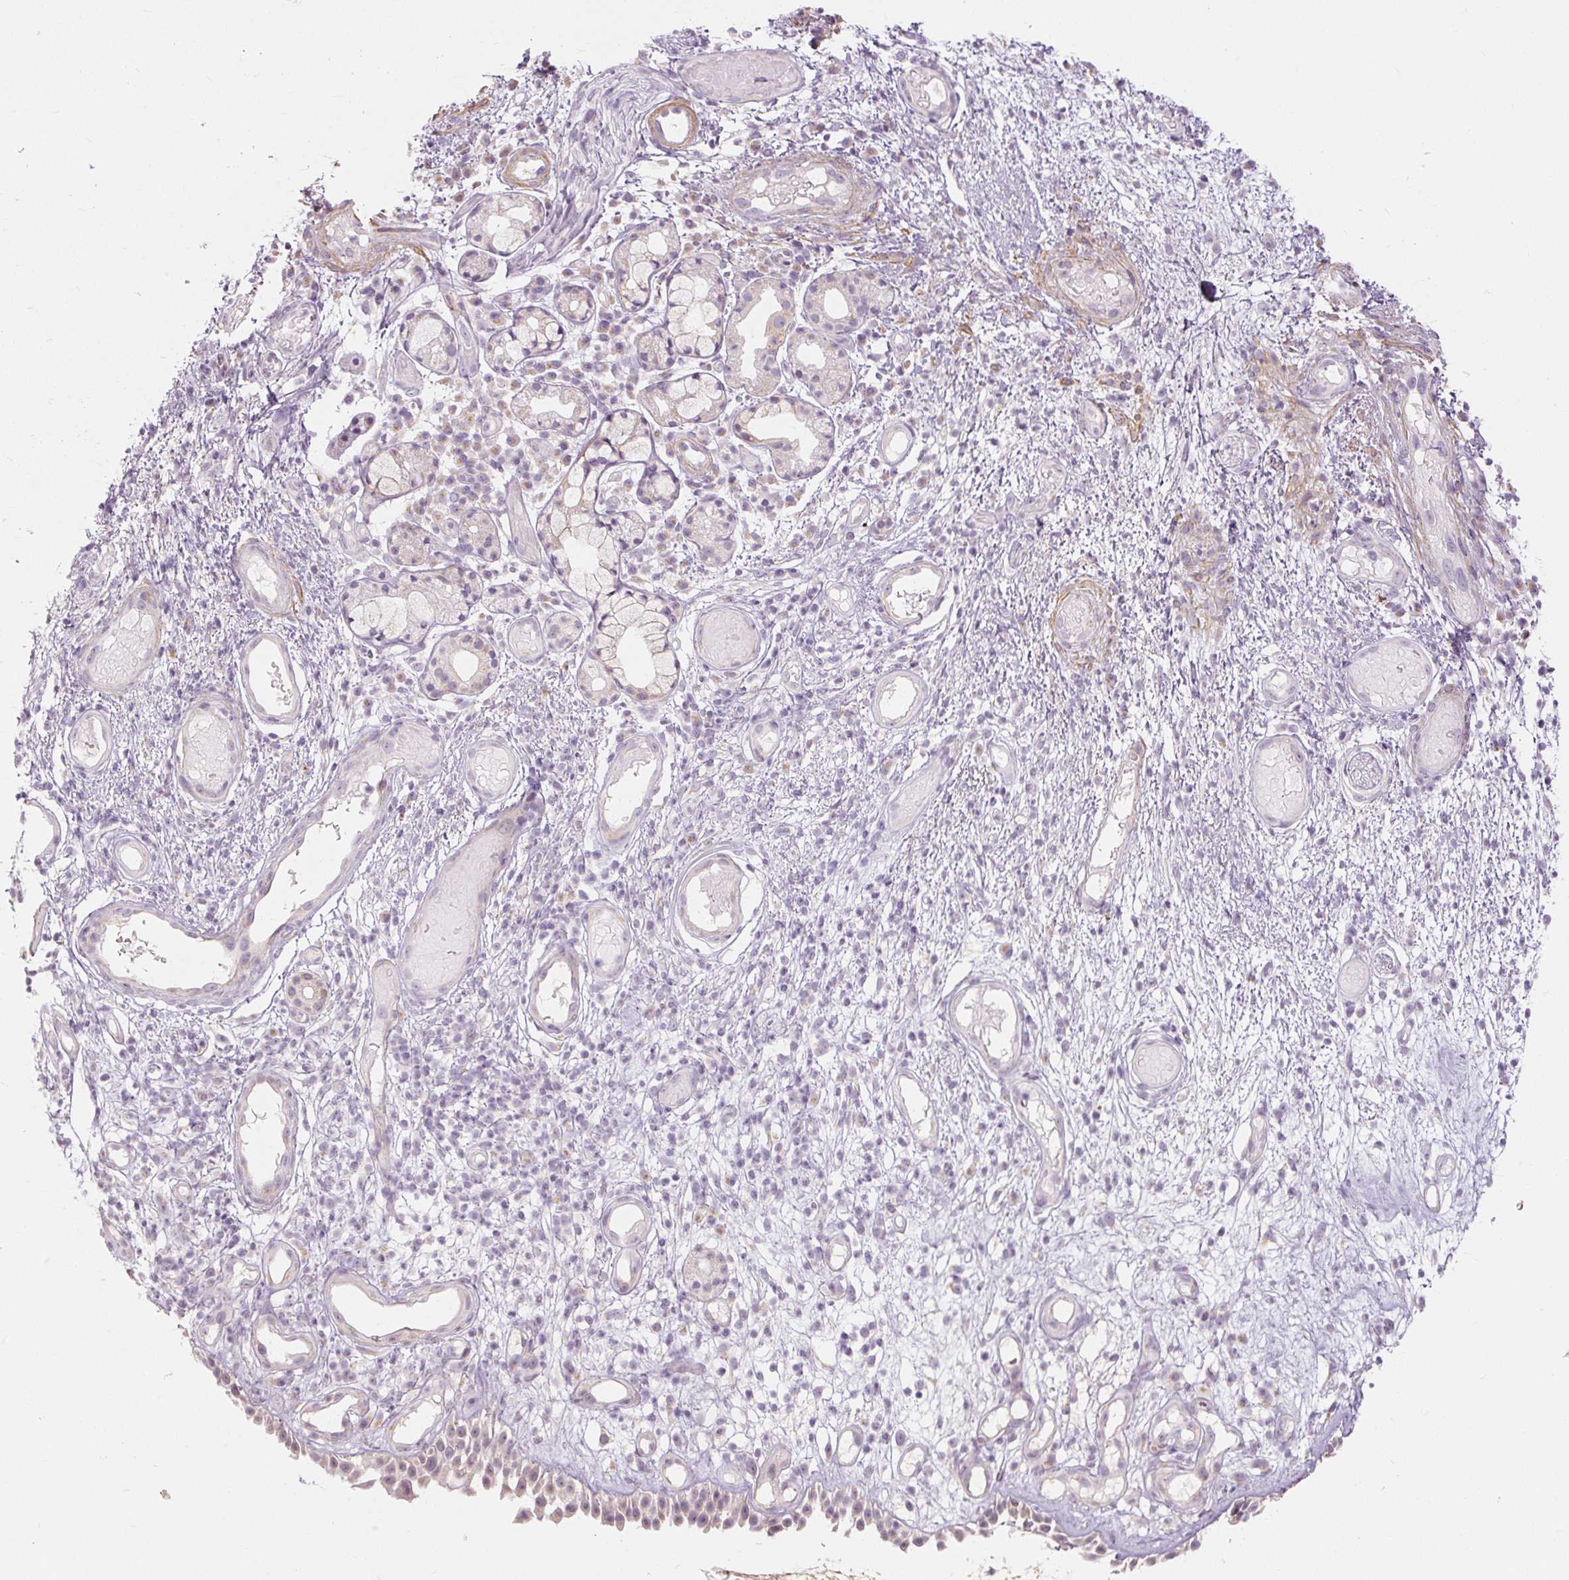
{"staining": {"intensity": "weak", "quantity": "25%-75%", "location": "cytoplasmic/membranous"}, "tissue": "nasopharynx", "cell_type": "Respiratory epithelial cells", "image_type": "normal", "snomed": [{"axis": "morphology", "description": "Normal tissue, NOS"}, {"axis": "morphology", "description": "Inflammation, NOS"}, {"axis": "topography", "description": "Nasopharynx"}], "caption": "An image showing weak cytoplasmic/membranous staining in approximately 25%-75% of respiratory epithelial cells in normal nasopharynx, as visualized by brown immunohistochemical staining.", "gene": "CAPN3", "patient": {"sex": "male", "age": 54}}